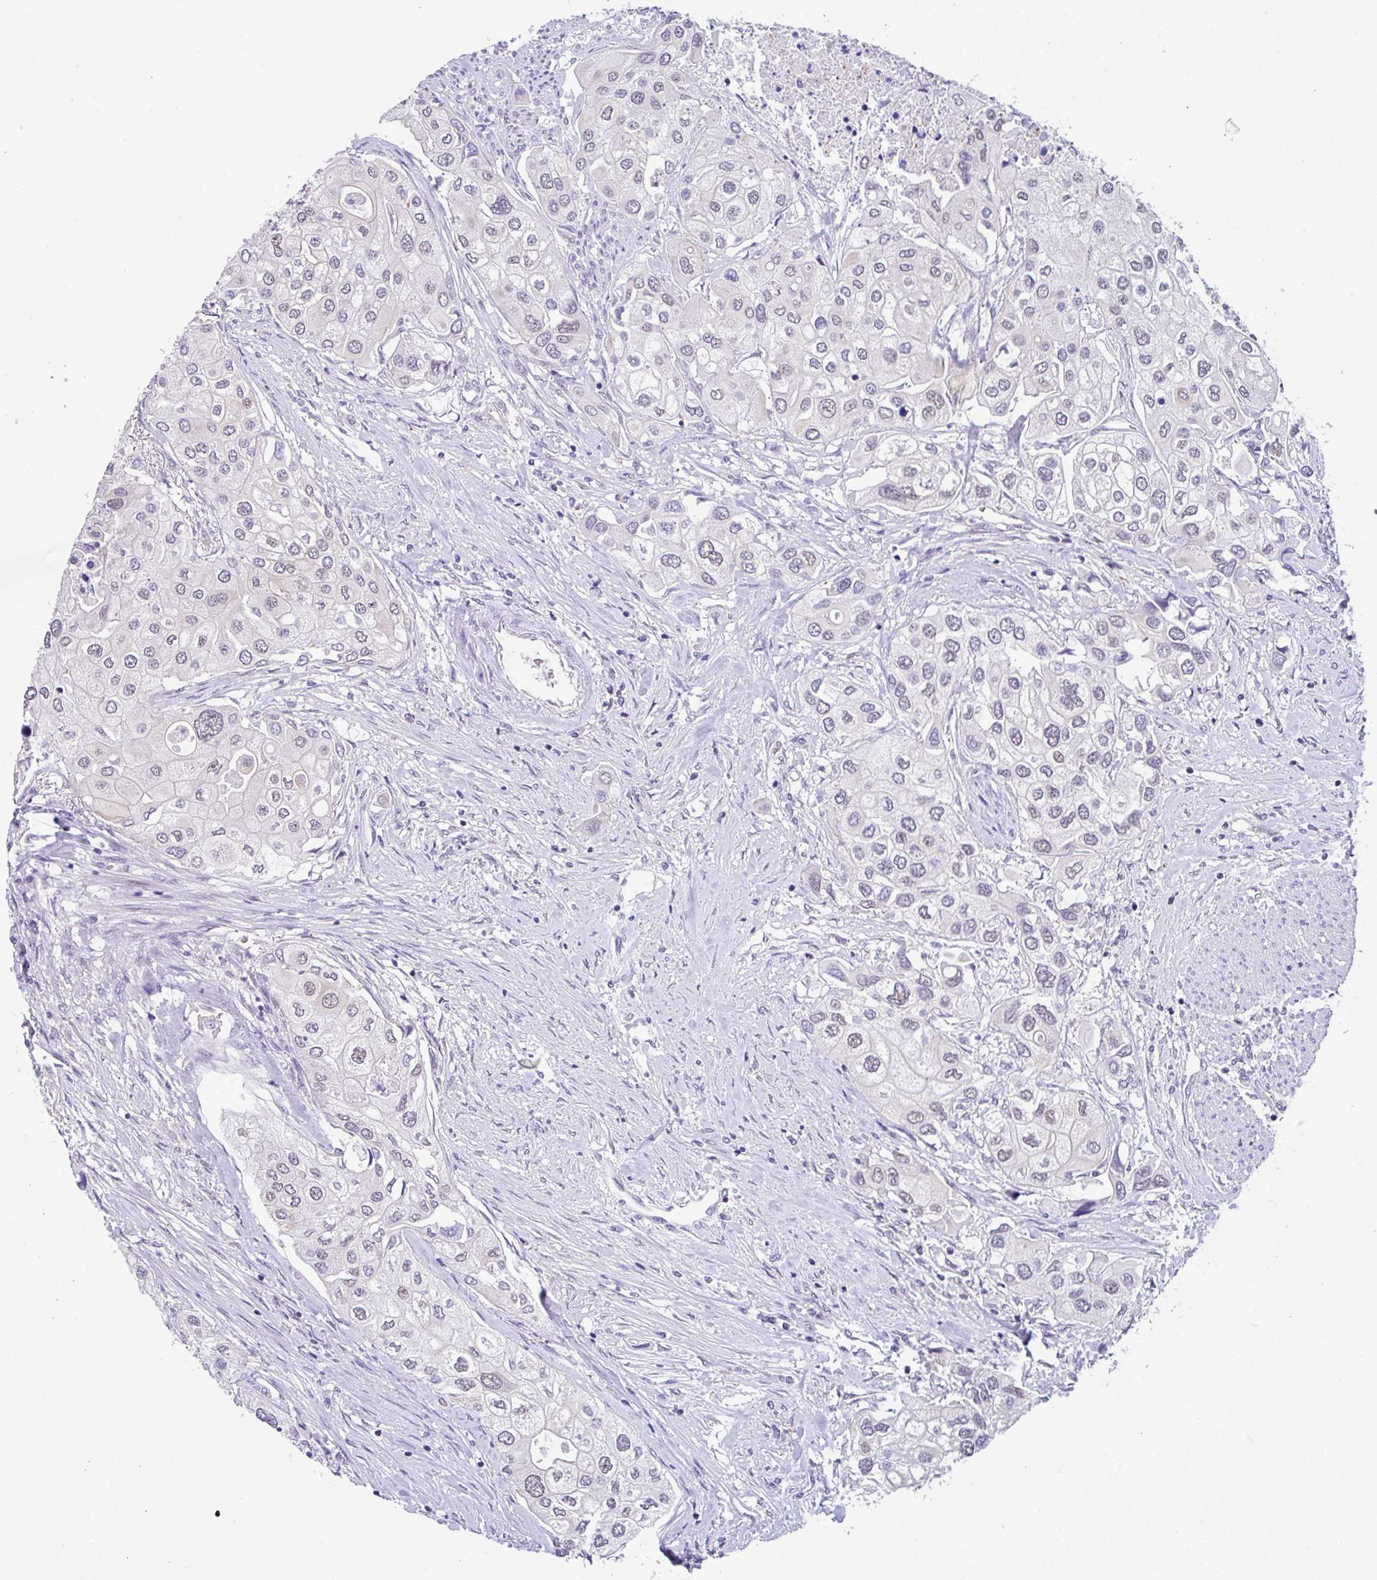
{"staining": {"intensity": "negative", "quantity": "none", "location": "none"}, "tissue": "urothelial cancer", "cell_type": "Tumor cells", "image_type": "cancer", "snomed": [{"axis": "morphology", "description": "Urothelial carcinoma, High grade"}, {"axis": "topography", "description": "Urinary bladder"}], "caption": "A micrograph of urothelial cancer stained for a protein exhibits no brown staining in tumor cells.", "gene": "CGNL1", "patient": {"sex": "male", "age": 64}}